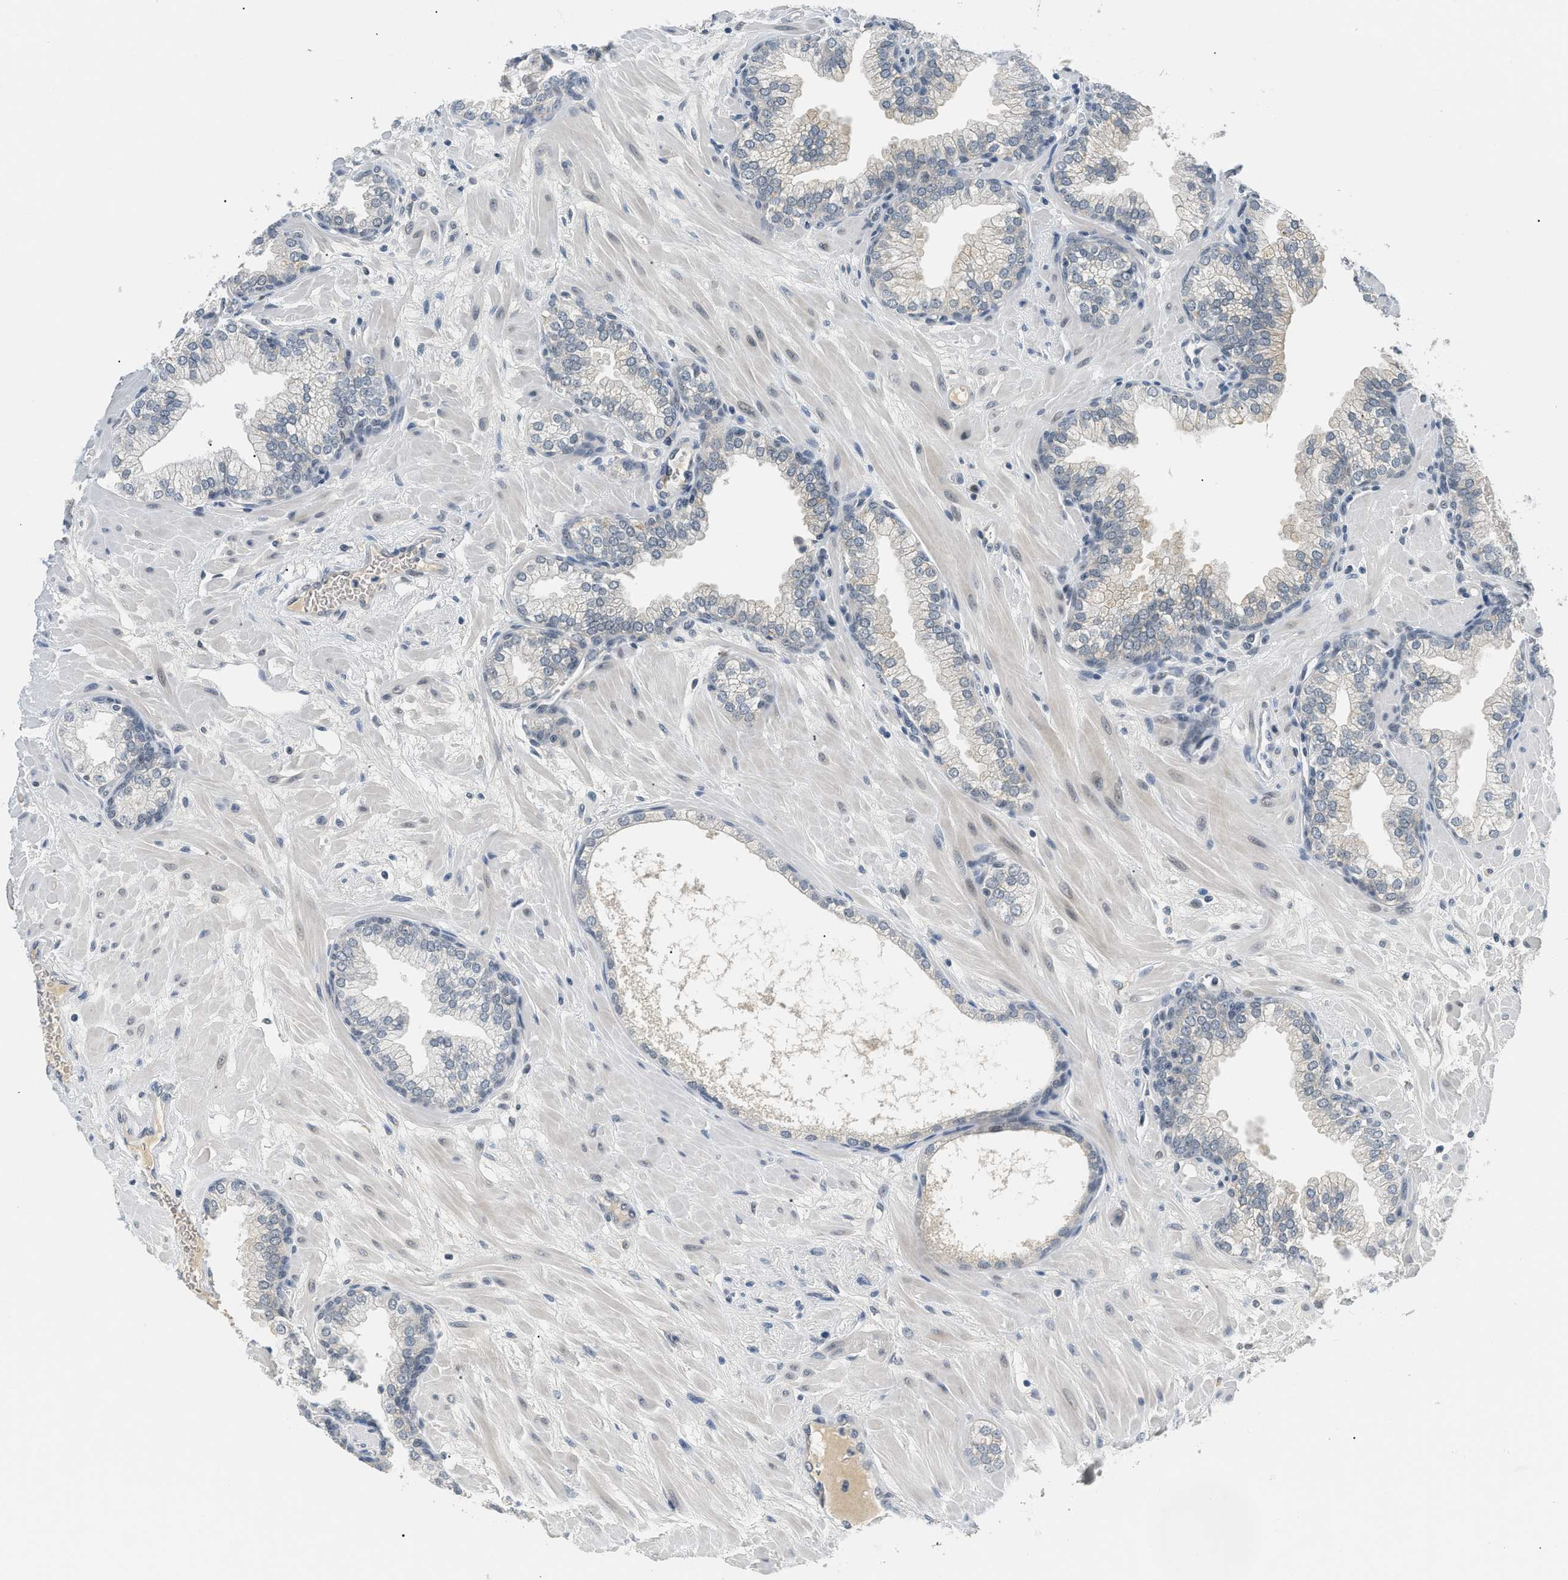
{"staining": {"intensity": "negative", "quantity": "none", "location": "none"}, "tissue": "prostate", "cell_type": "Glandular cells", "image_type": "normal", "snomed": [{"axis": "morphology", "description": "Normal tissue, NOS"}, {"axis": "morphology", "description": "Urothelial carcinoma, Low grade"}, {"axis": "topography", "description": "Urinary bladder"}, {"axis": "topography", "description": "Prostate"}], "caption": "Immunohistochemical staining of benign human prostate shows no significant expression in glandular cells.", "gene": "MZF1", "patient": {"sex": "male", "age": 60}}